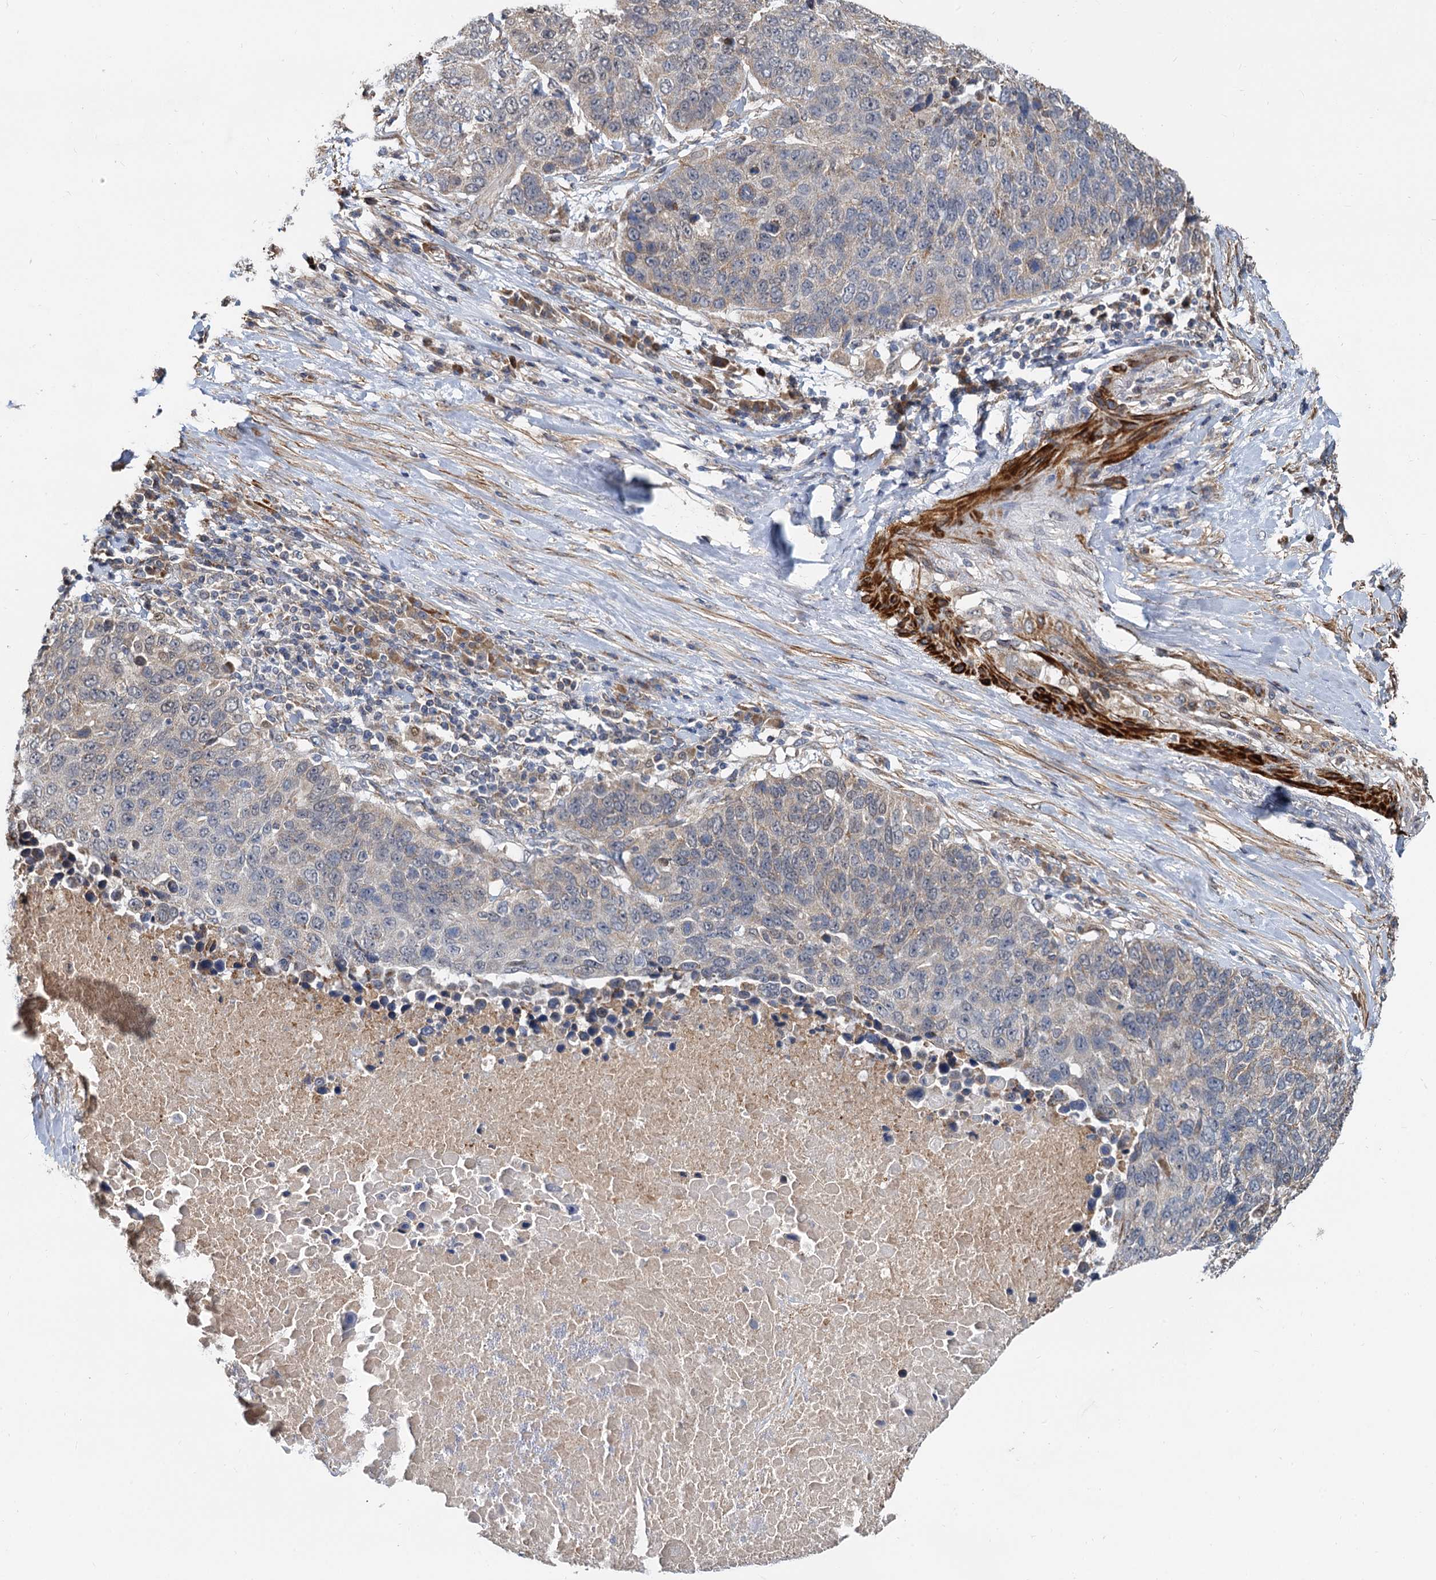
{"staining": {"intensity": "negative", "quantity": "none", "location": "none"}, "tissue": "lung cancer", "cell_type": "Tumor cells", "image_type": "cancer", "snomed": [{"axis": "morphology", "description": "Normal tissue, NOS"}, {"axis": "morphology", "description": "Squamous cell carcinoma, NOS"}, {"axis": "topography", "description": "Lymph node"}, {"axis": "topography", "description": "Lung"}], "caption": "The image exhibits no significant positivity in tumor cells of lung cancer (squamous cell carcinoma).", "gene": "ALKBH7", "patient": {"sex": "male", "age": 66}}